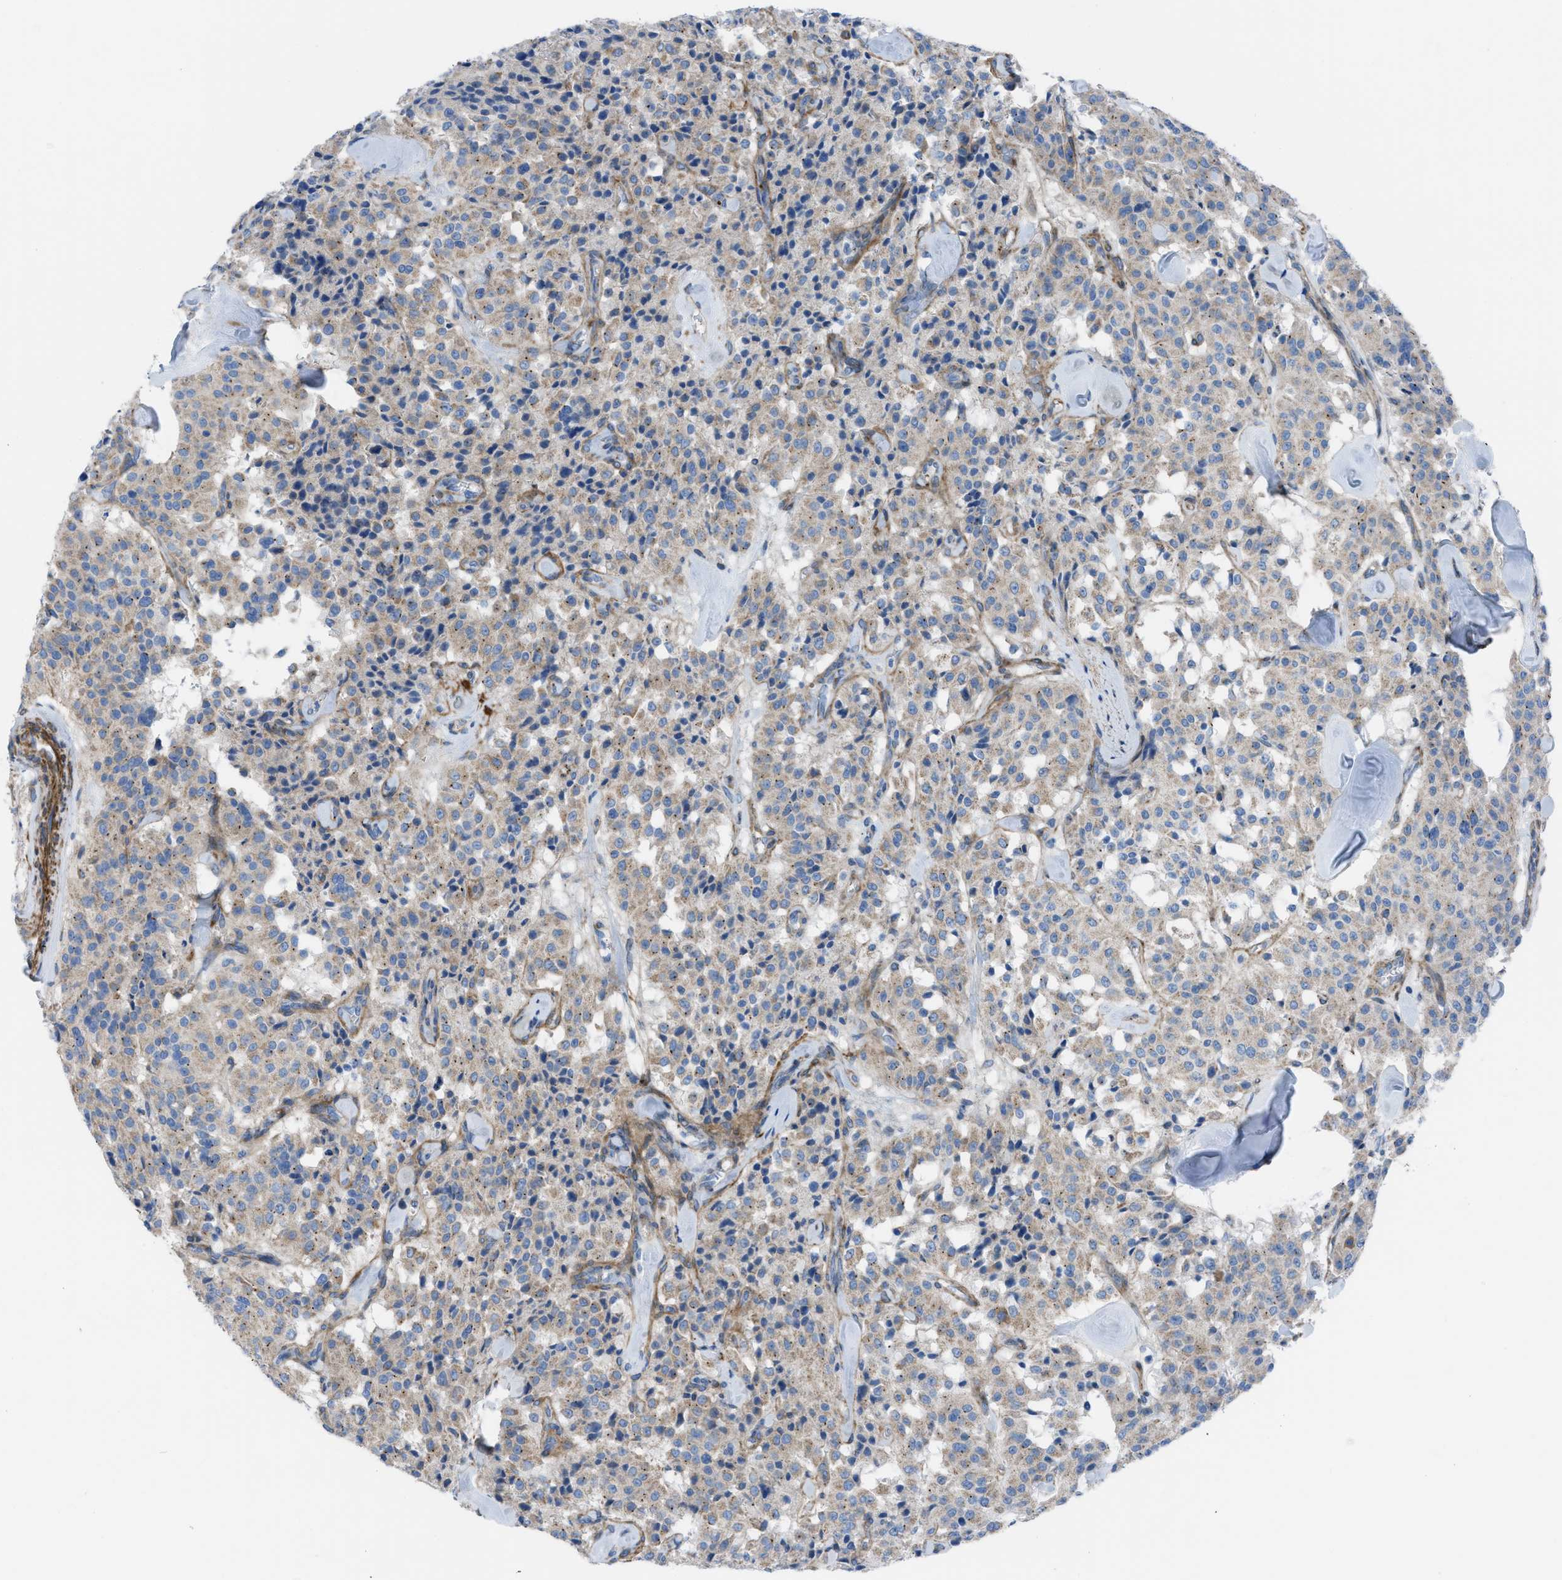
{"staining": {"intensity": "weak", "quantity": ">75%", "location": "cytoplasmic/membranous"}, "tissue": "carcinoid", "cell_type": "Tumor cells", "image_type": "cancer", "snomed": [{"axis": "morphology", "description": "Carcinoid, malignant, NOS"}, {"axis": "topography", "description": "Lung"}], "caption": "A low amount of weak cytoplasmic/membranous positivity is appreciated in about >75% of tumor cells in carcinoid tissue. The staining is performed using DAB brown chromogen to label protein expression. The nuclei are counter-stained blue using hematoxylin.", "gene": "KCNH7", "patient": {"sex": "male", "age": 30}}